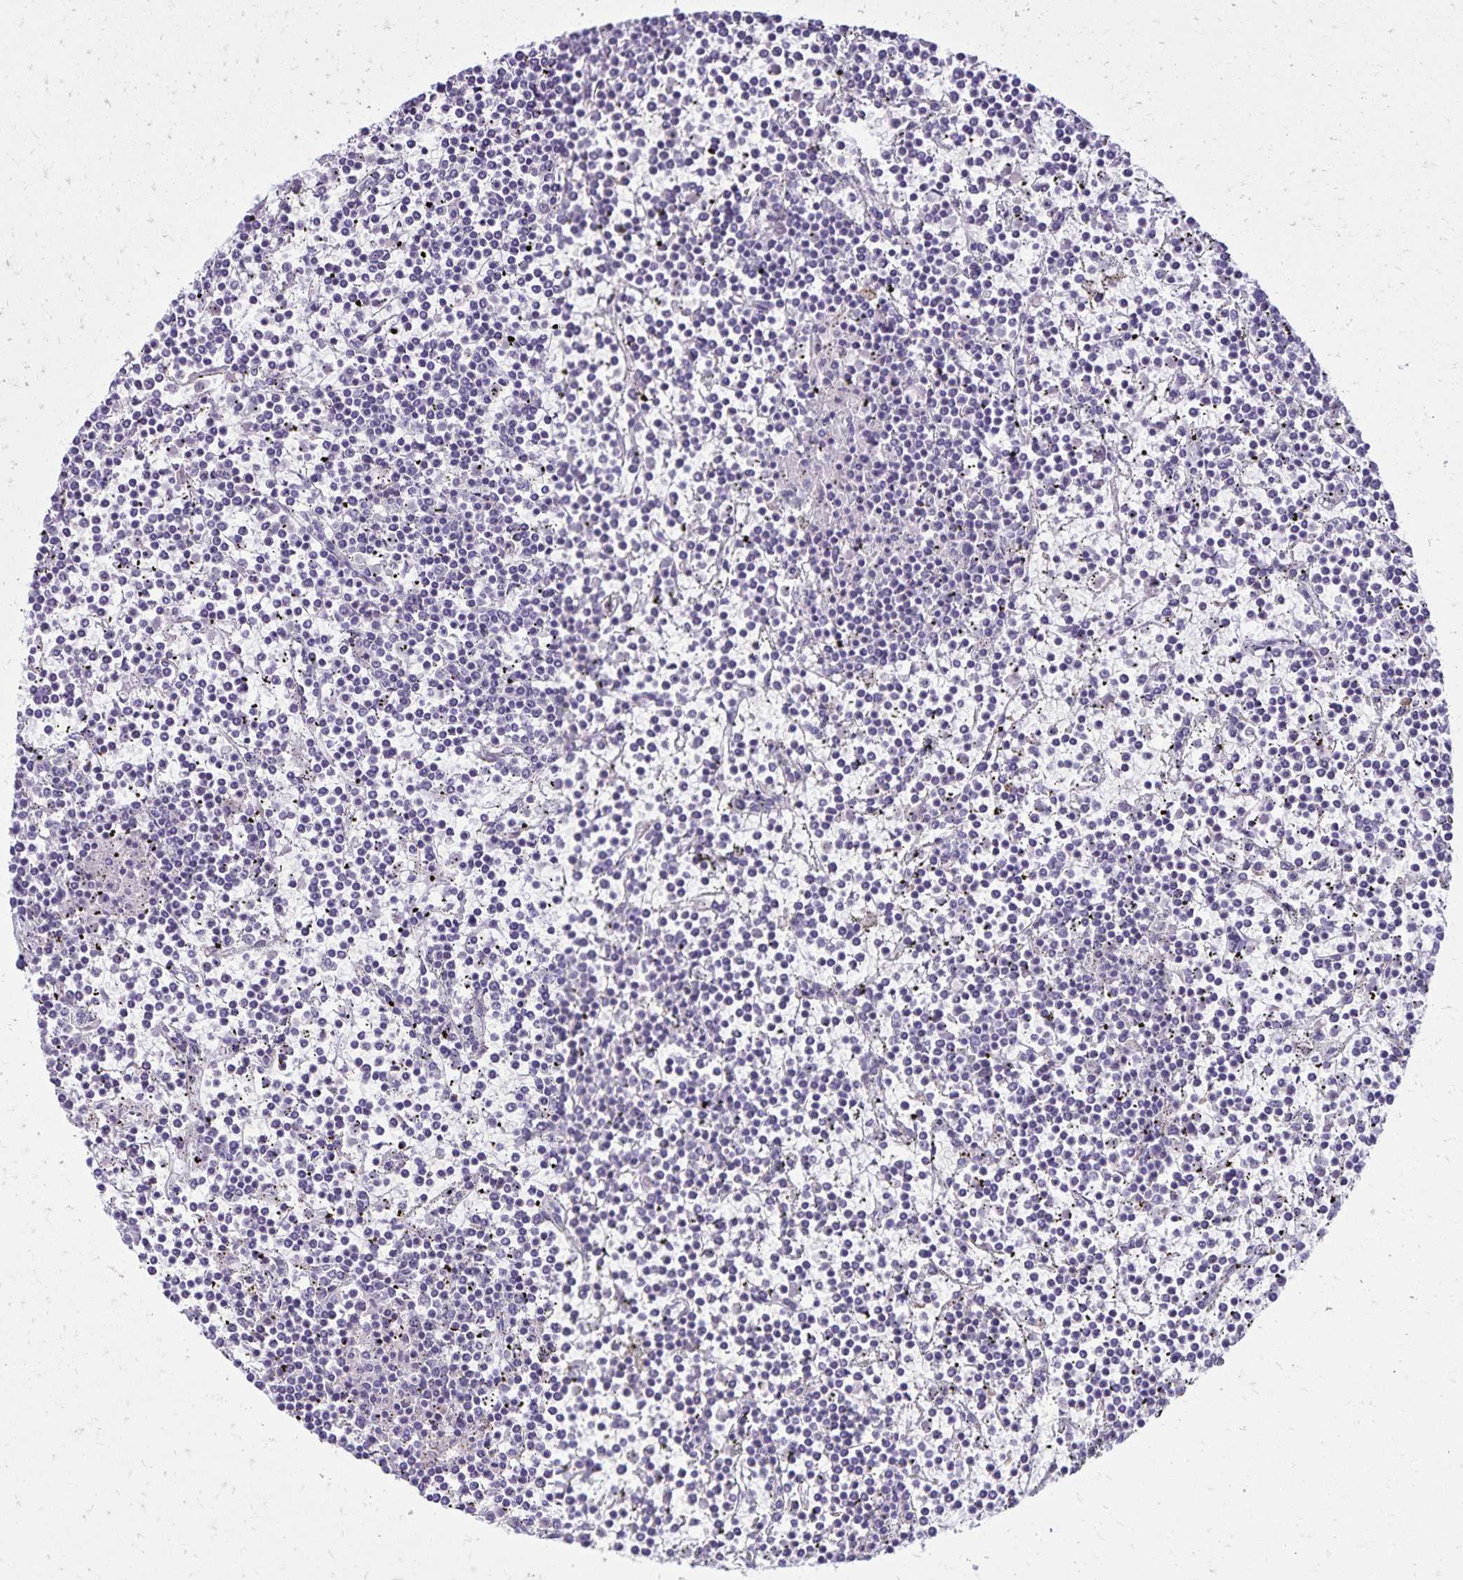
{"staining": {"intensity": "negative", "quantity": "none", "location": "none"}, "tissue": "lymphoma", "cell_type": "Tumor cells", "image_type": "cancer", "snomed": [{"axis": "morphology", "description": "Malignant lymphoma, non-Hodgkin's type, Low grade"}, {"axis": "topography", "description": "Spleen"}], "caption": "IHC image of human malignant lymphoma, non-Hodgkin's type (low-grade) stained for a protein (brown), which demonstrates no staining in tumor cells. The staining is performed using DAB brown chromogen with nuclei counter-stained in using hematoxylin.", "gene": "CD27", "patient": {"sex": "female", "age": 19}}